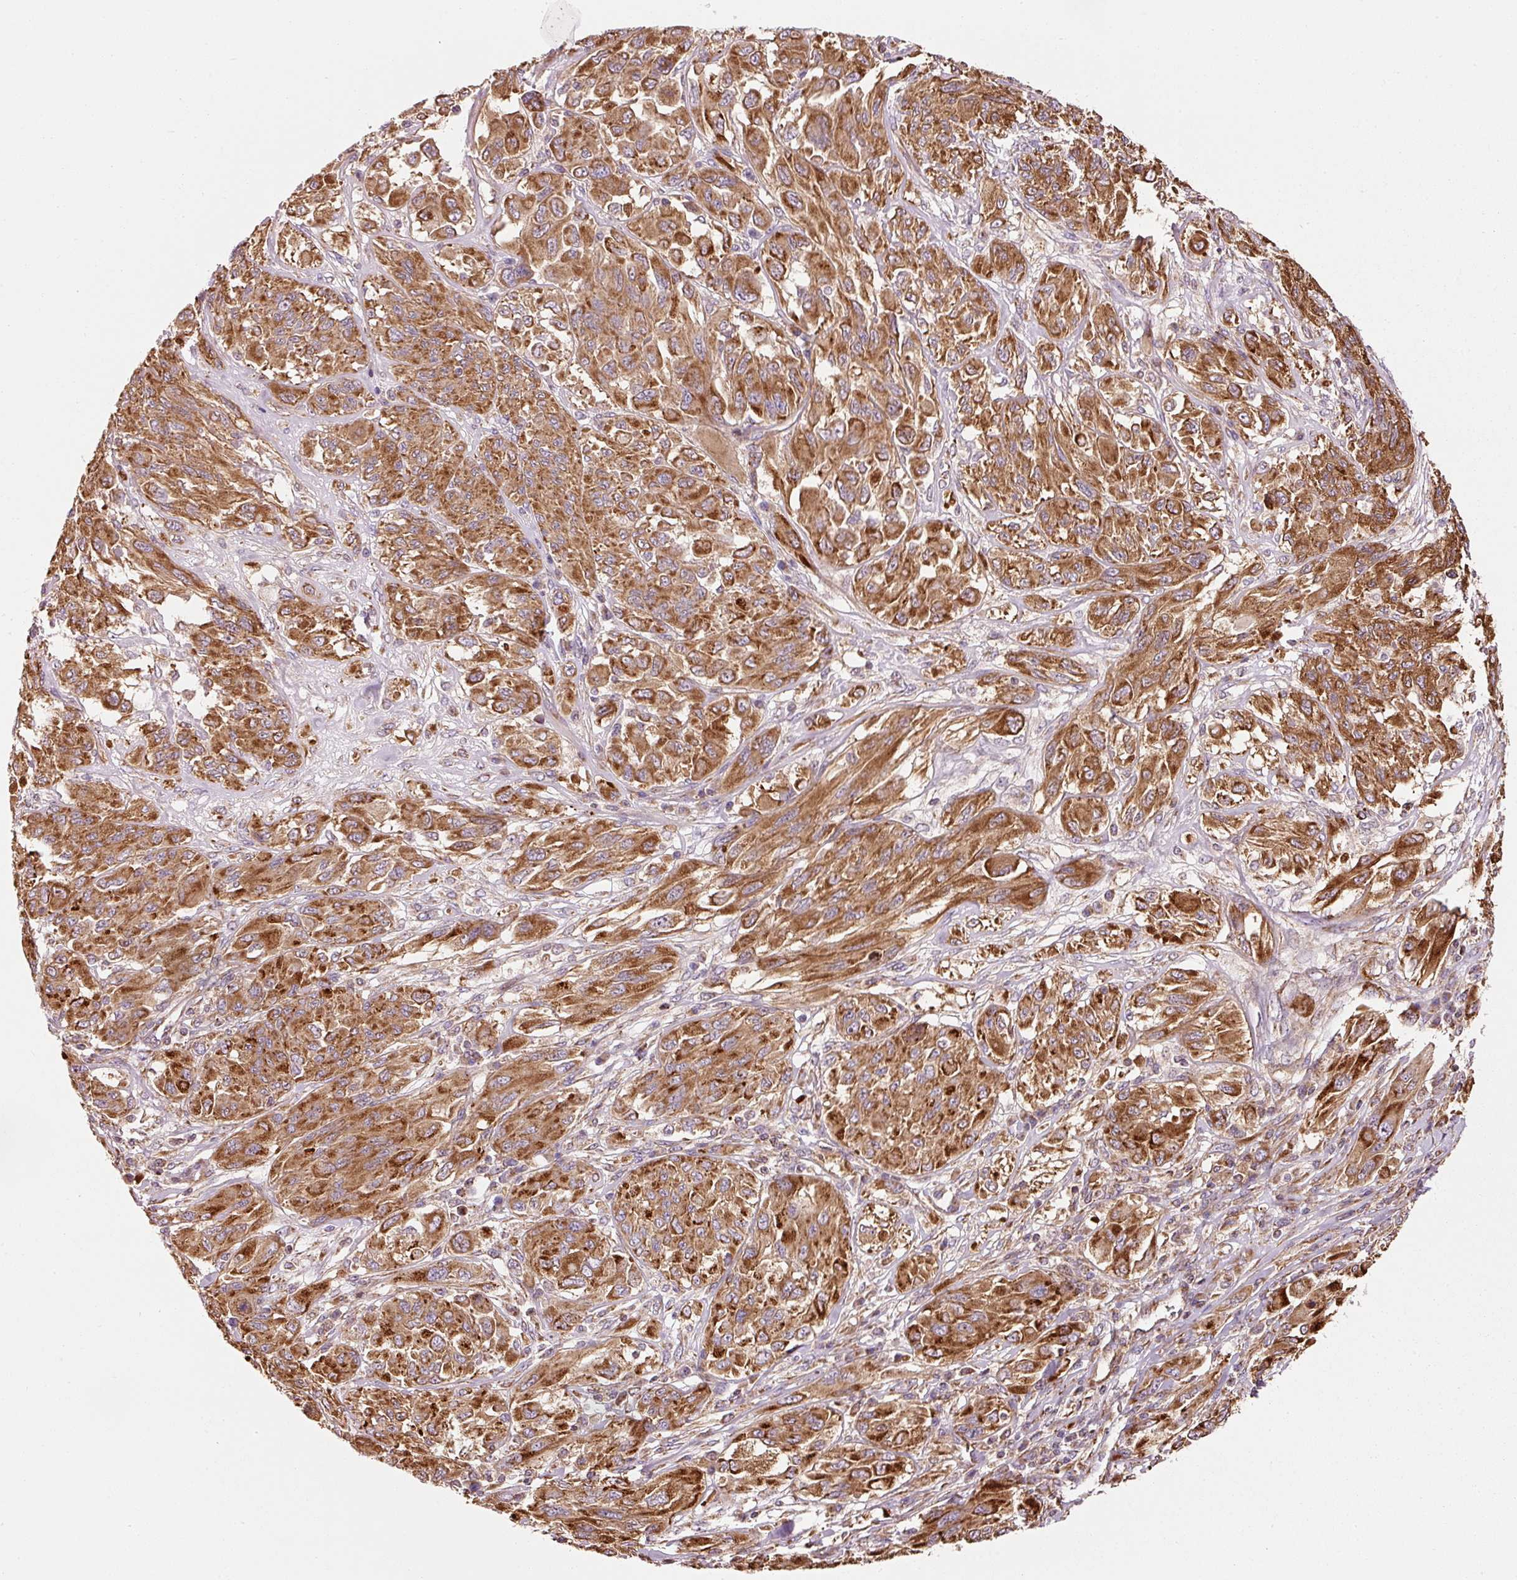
{"staining": {"intensity": "strong", "quantity": ">75%", "location": "cytoplasmic/membranous"}, "tissue": "melanoma", "cell_type": "Tumor cells", "image_type": "cancer", "snomed": [{"axis": "morphology", "description": "Malignant melanoma, NOS"}, {"axis": "topography", "description": "Skin"}], "caption": "This photomicrograph shows immunohistochemistry staining of malignant melanoma, with high strong cytoplasmic/membranous staining in about >75% of tumor cells.", "gene": "ISCU", "patient": {"sex": "female", "age": 91}}